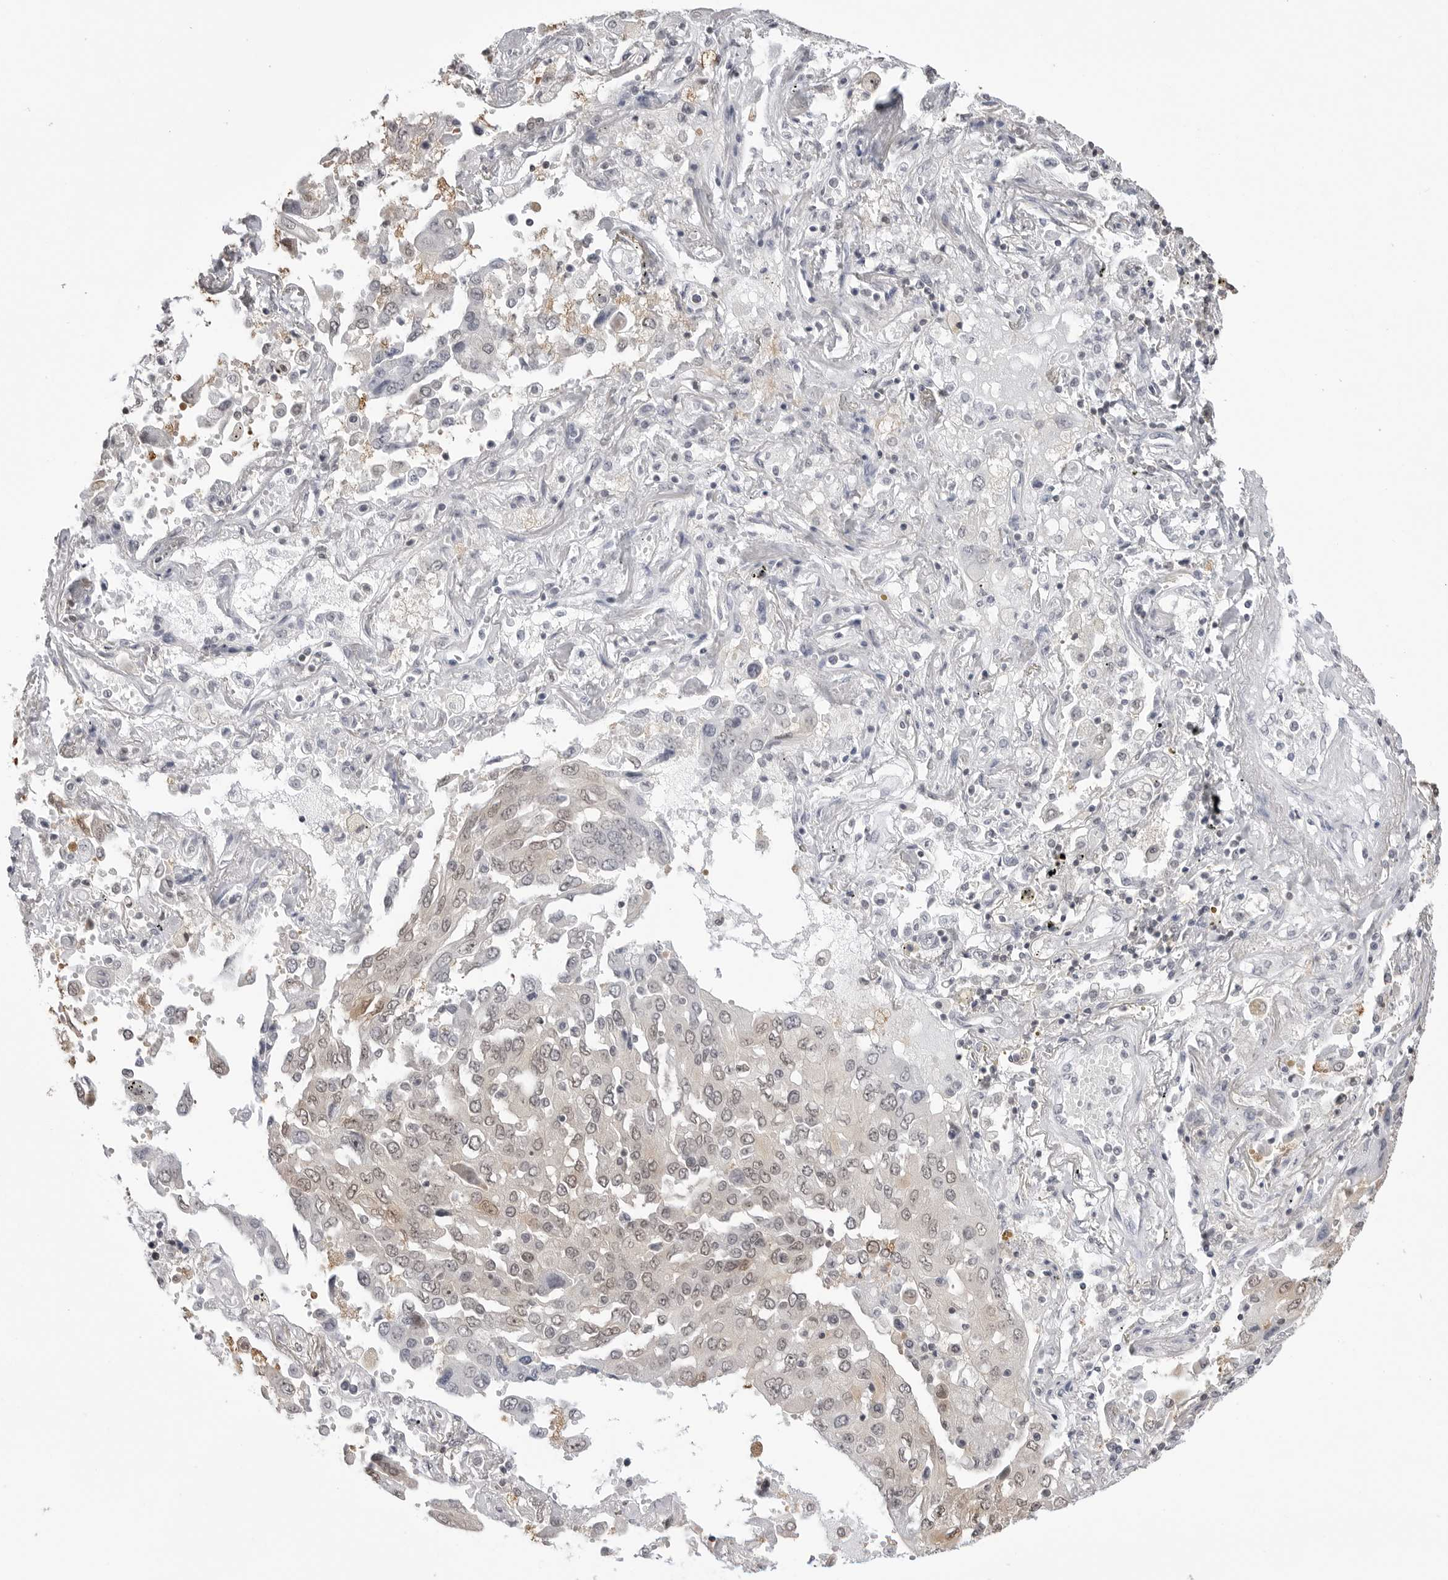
{"staining": {"intensity": "weak", "quantity": "<25%", "location": "cytoplasmic/membranous,nuclear"}, "tissue": "lung cancer", "cell_type": "Tumor cells", "image_type": "cancer", "snomed": [{"axis": "morphology", "description": "Adenocarcinoma, NOS"}, {"axis": "topography", "description": "Lung"}], "caption": "High power microscopy histopathology image of an immunohistochemistry photomicrograph of lung cancer, revealing no significant expression in tumor cells.", "gene": "YWHAG", "patient": {"sex": "female", "age": 65}}